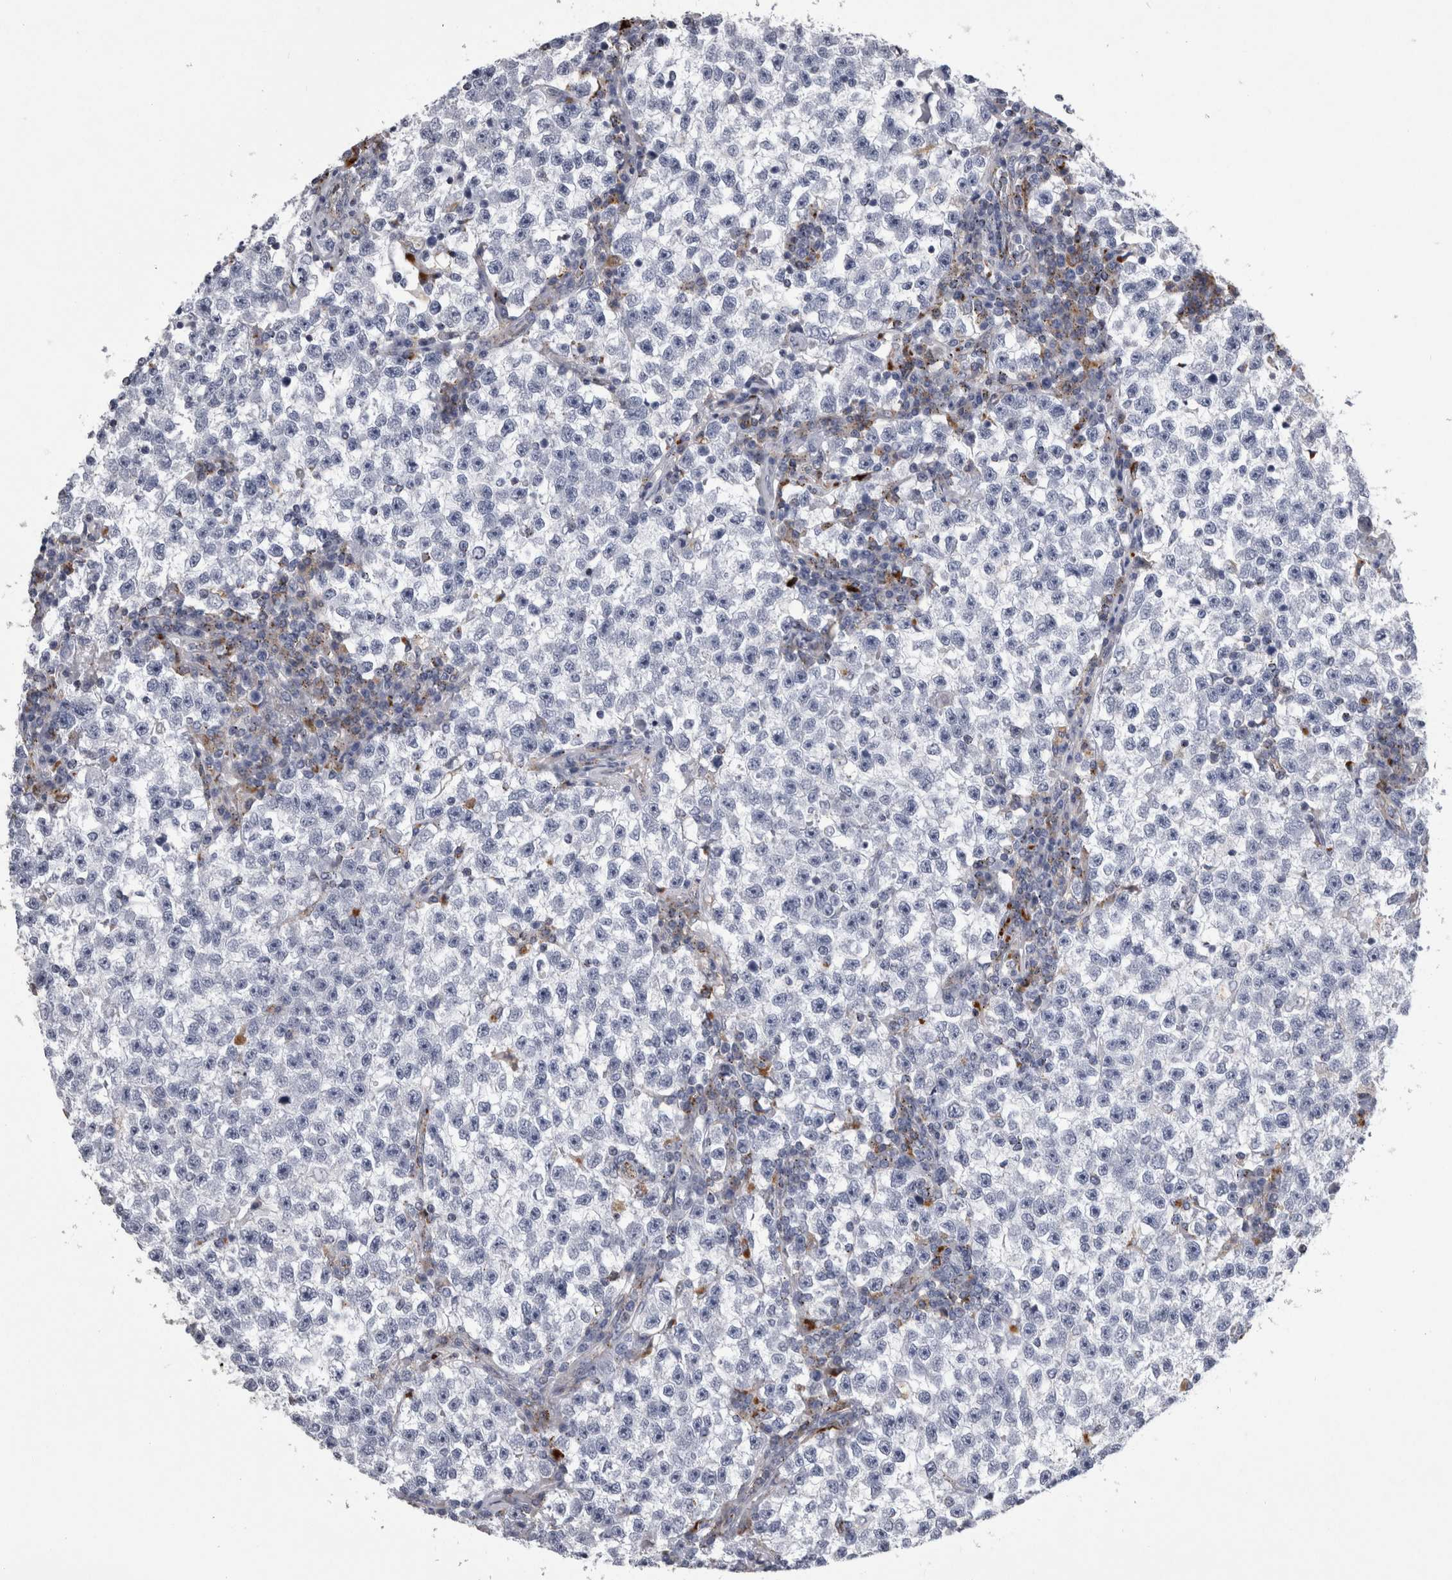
{"staining": {"intensity": "negative", "quantity": "none", "location": "none"}, "tissue": "testis cancer", "cell_type": "Tumor cells", "image_type": "cancer", "snomed": [{"axis": "morphology", "description": "Seminoma, NOS"}, {"axis": "topography", "description": "Testis"}], "caption": "Immunohistochemistry (IHC) photomicrograph of human seminoma (testis) stained for a protein (brown), which displays no staining in tumor cells. The staining was performed using DAB (3,3'-diaminobenzidine) to visualize the protein expression in brown, while the nuclei were stained in blue with hematoxylin (Magnification: 20x).", "gene": "DPP7", "patient": {"sex": "male", "age": 22}}